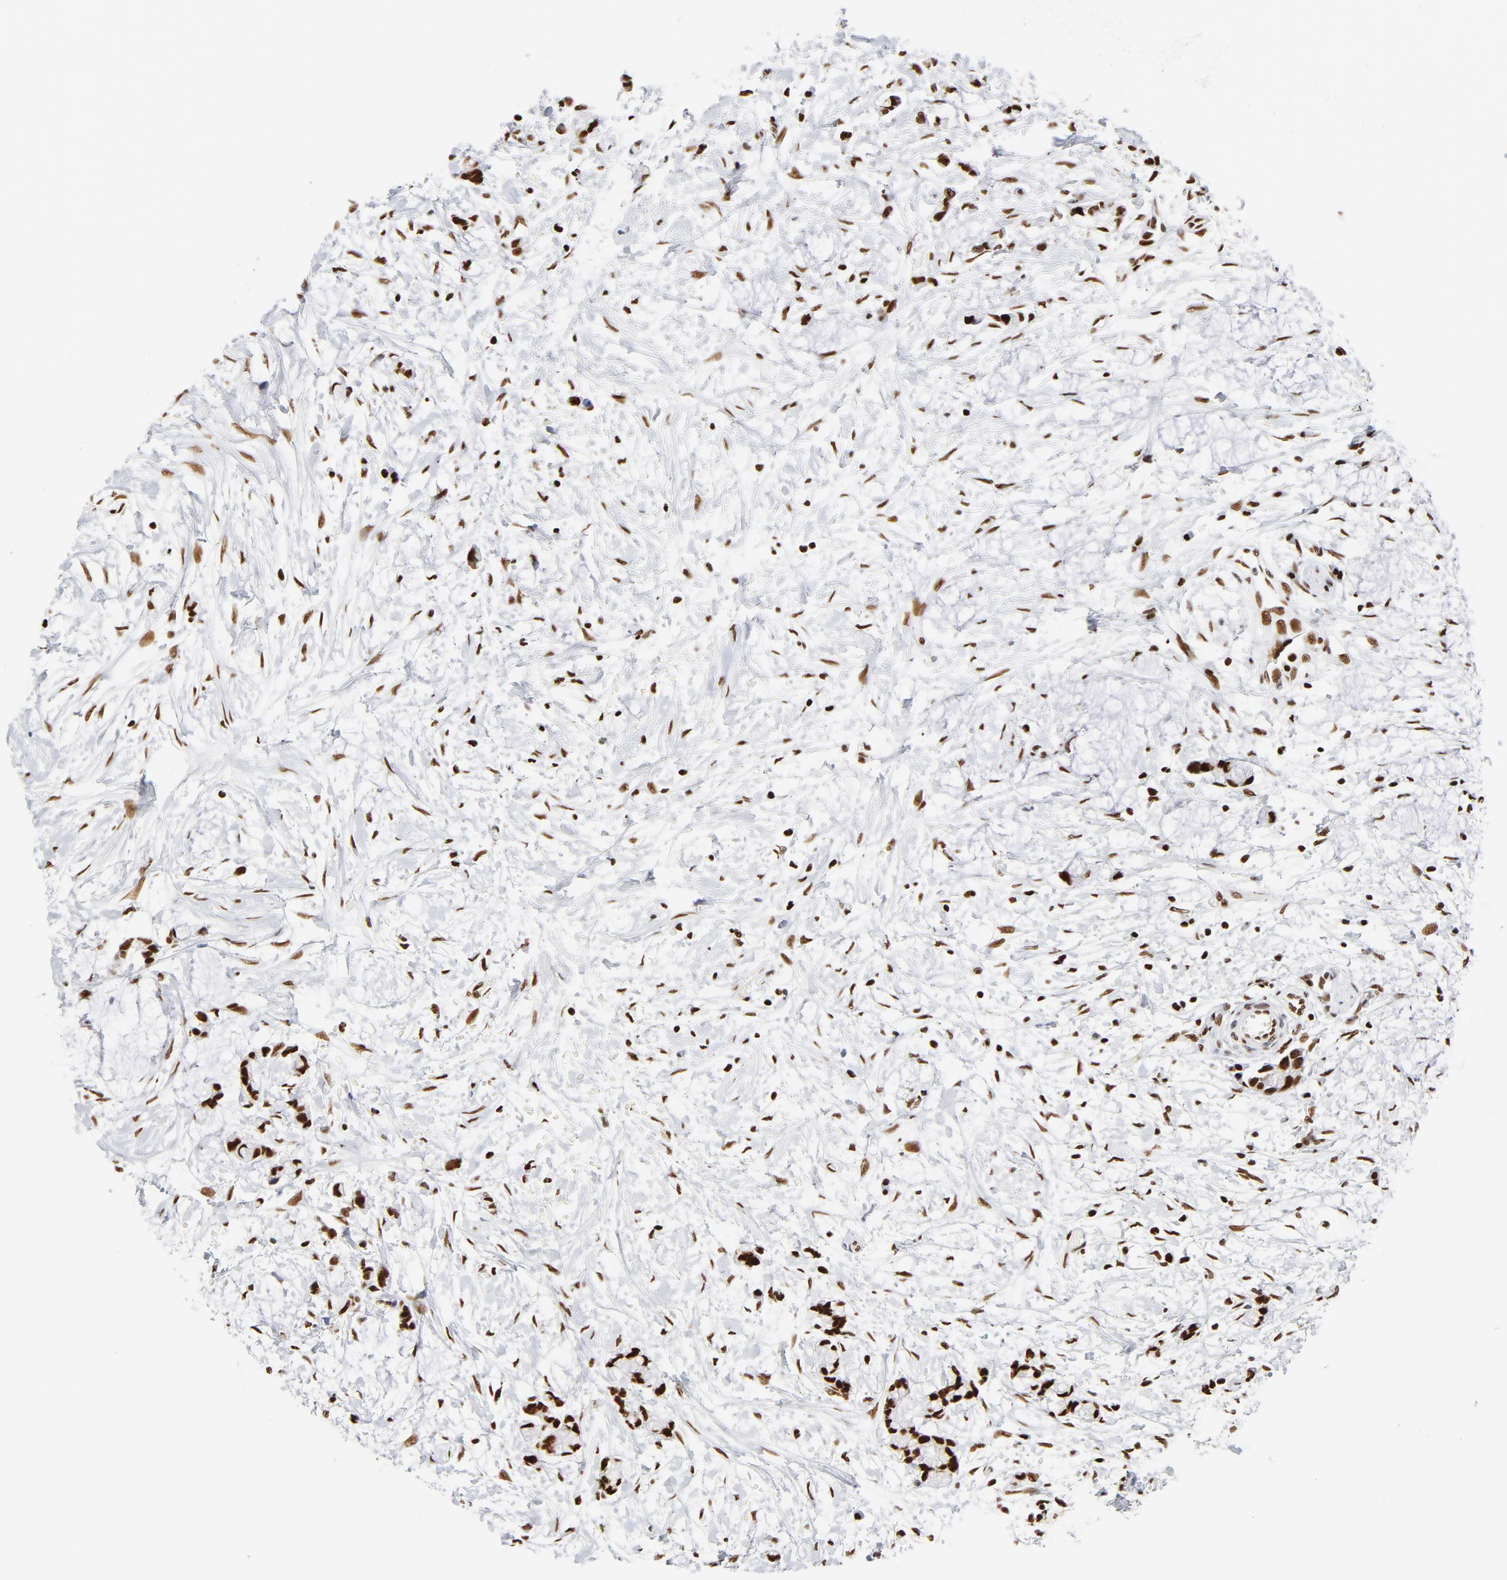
{"staining": {"intensity": "strong", "quantity": ">75%", "location": "nuclear"}, "tissue": "colorectal cancer", "cell_type": "Tumor cells", "image_type": "cancer", "snomed": [{"axis": "morphology", "description": "Normal tissue, NOS"}, {"axis": "morphology", "description": "Adenocarcinoma, NOS"}, {"axis": "topography", "description": "Colon"}, {"axis": "topography", "description": "Peripheral nerve tissue"}], "caption": "The immunohistochemical stain highlights strong nuclear staining in tumor cells of colorectal cancer (adenocarcinoma) tissue.", "gene": "XRCC5", "patient": {"sex": "male", "age": 14}}